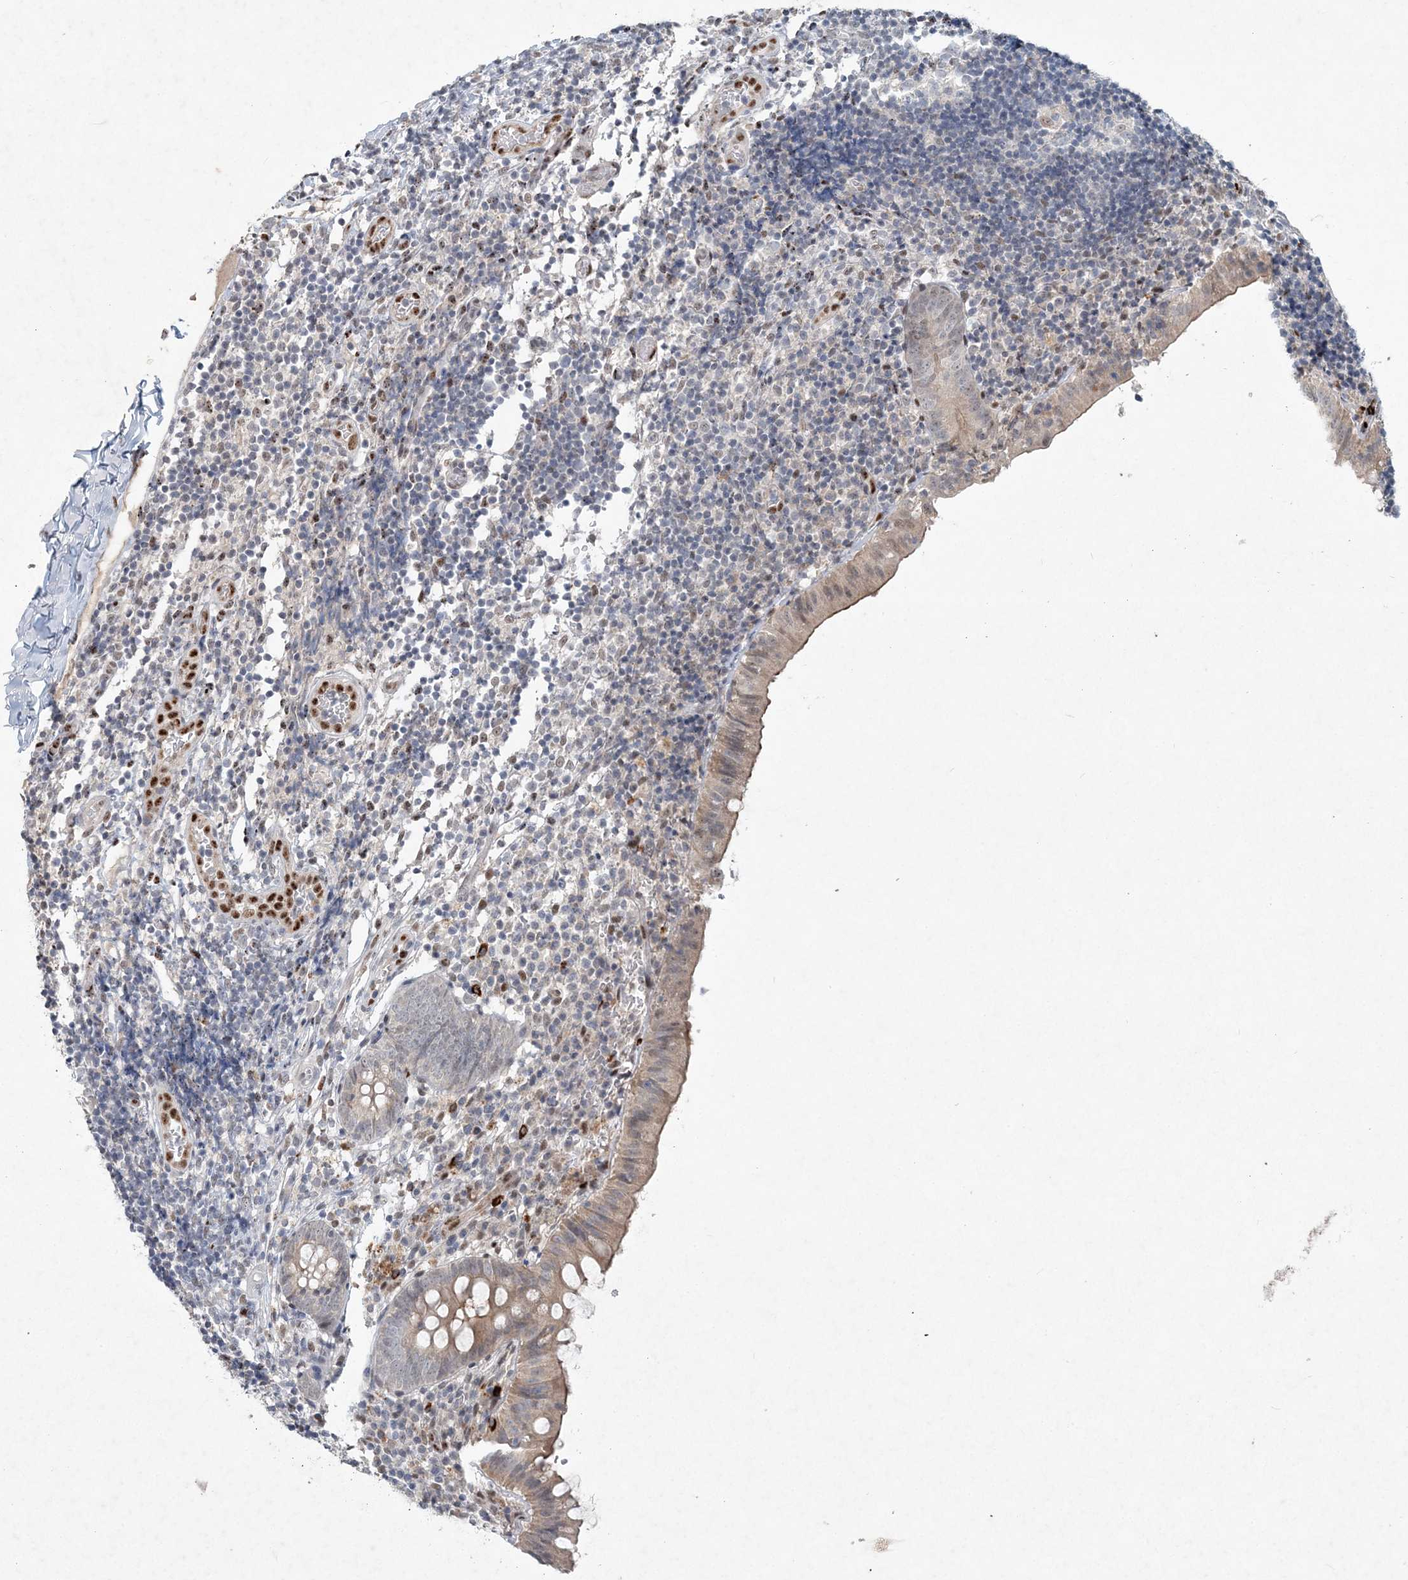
{"staining": {"intensity": "moderate", "quantity": "<25%", "location": "cytoplasmic/membranous"}, "tissue": "appendix", "cell_type": "Glandular cells", "image_type": "normal", "snomed": [{"axis": "morphology", "description": "Normal tissue, NOS"}, {"axis": "topography", "description": "Appendix"}], "caption": "A photomicrograph of appendix stained for a protein demonstrates moderate cytoplasmic/membranous brown staining in glandular cells. The staining is performed using DAB (3,3'-diaminobenzidine) brown chromogen to label protein expression. The nuclei are counter-stained blue using hematoxylin.", "gene": "GIN1", "patient": {"sex": "male", "age": 8}}